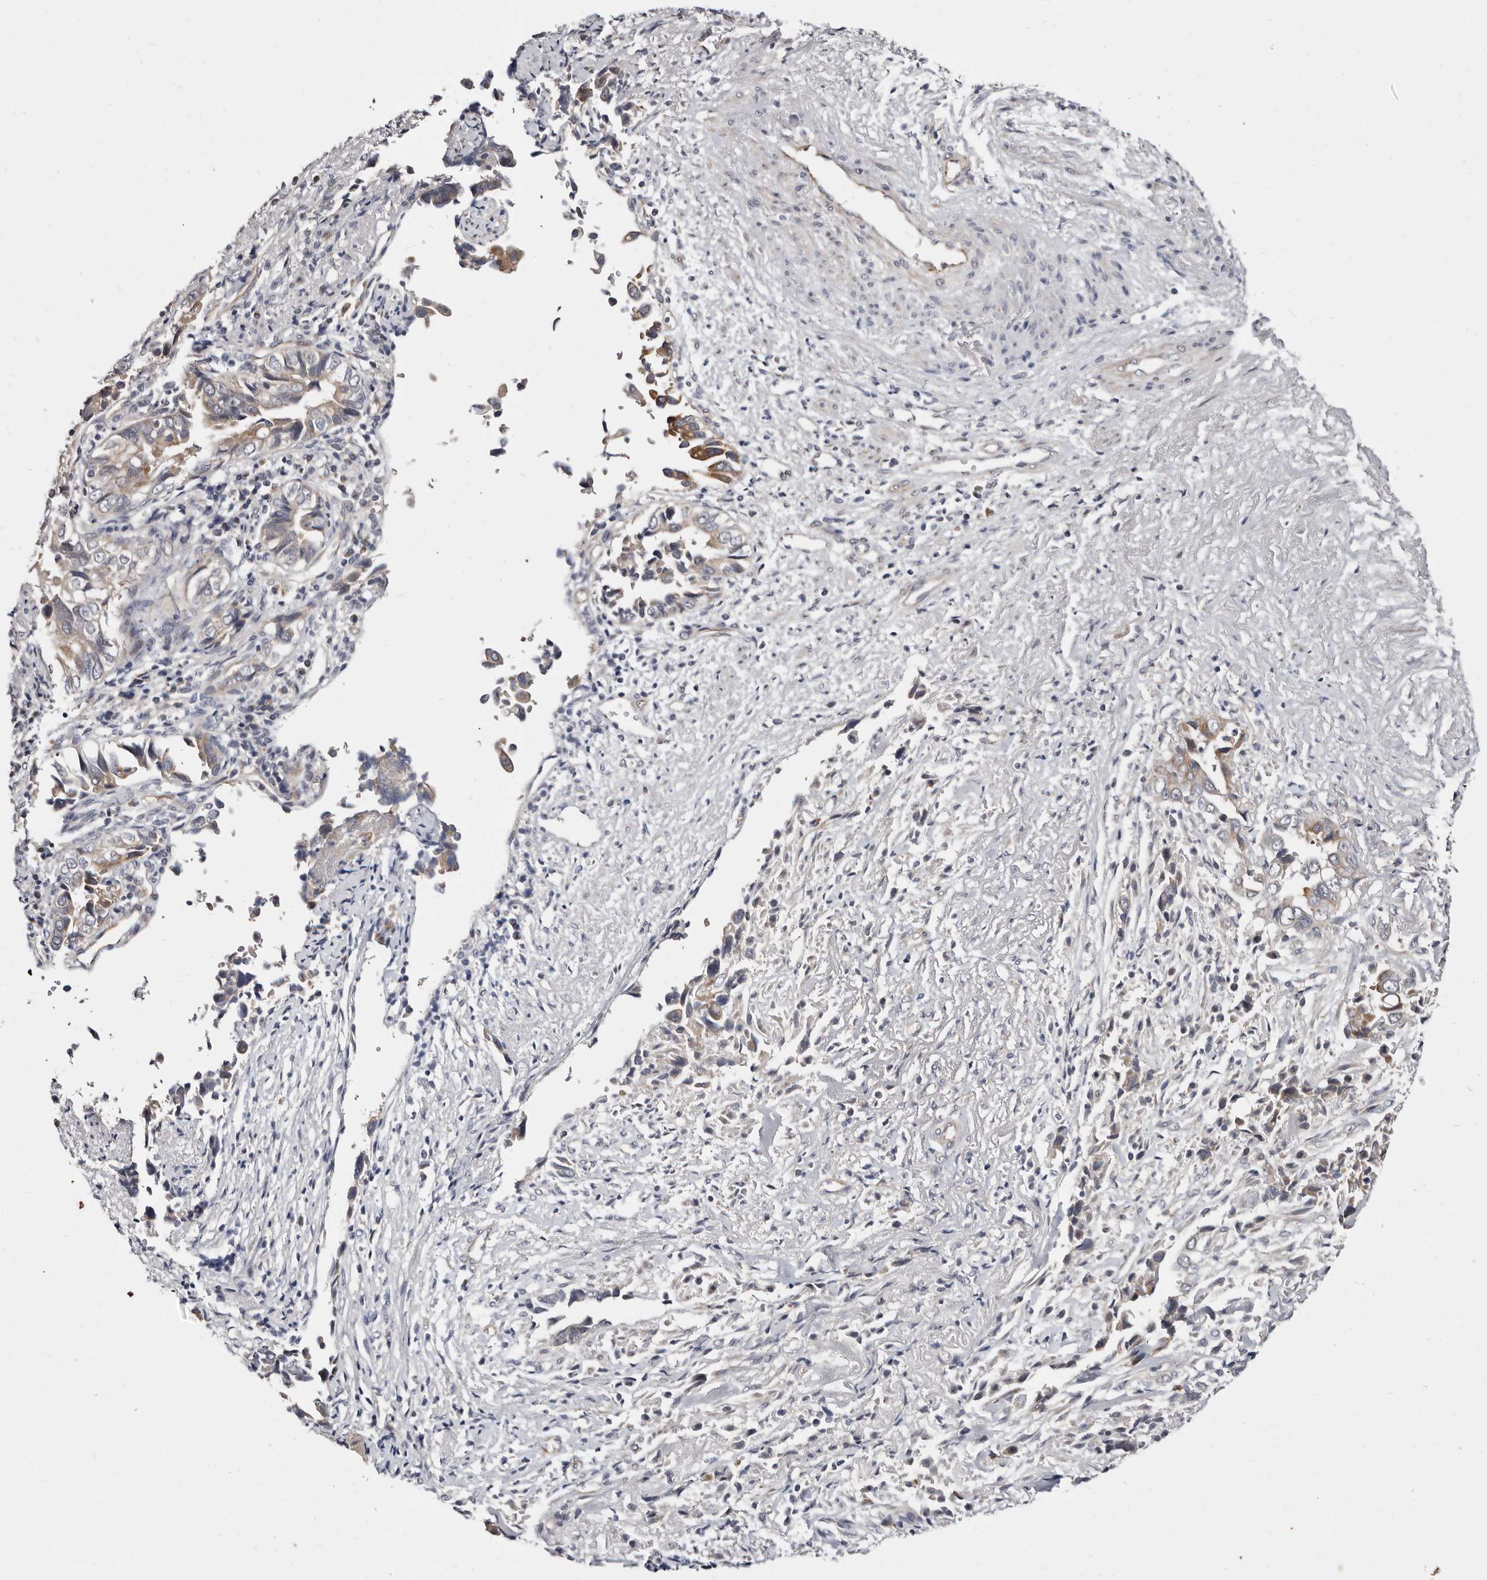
{"staining": {"intensity": "moderate", "quantity": "25%-75%", "location": "cytoplasmic/membranous"}, "tissue": "liver cancer", "cell_type": "Tumor cells", "image_type": "cancer", "snomed": [{"axis": "morphology", "description": "Cholangiocarcinoma"}, {"axis": "topography", "description": "Liver"}], "caption": "This micrograph demonstrates immunohistochemistry (IHC) staining of human liver cholangiocarcinoma, with medium moderate cytoplasmic/membranous expression in about 25%-75% of tumor cells.", "gene": "KLHL4", "patient": {"sex": "female", "age": 79}}